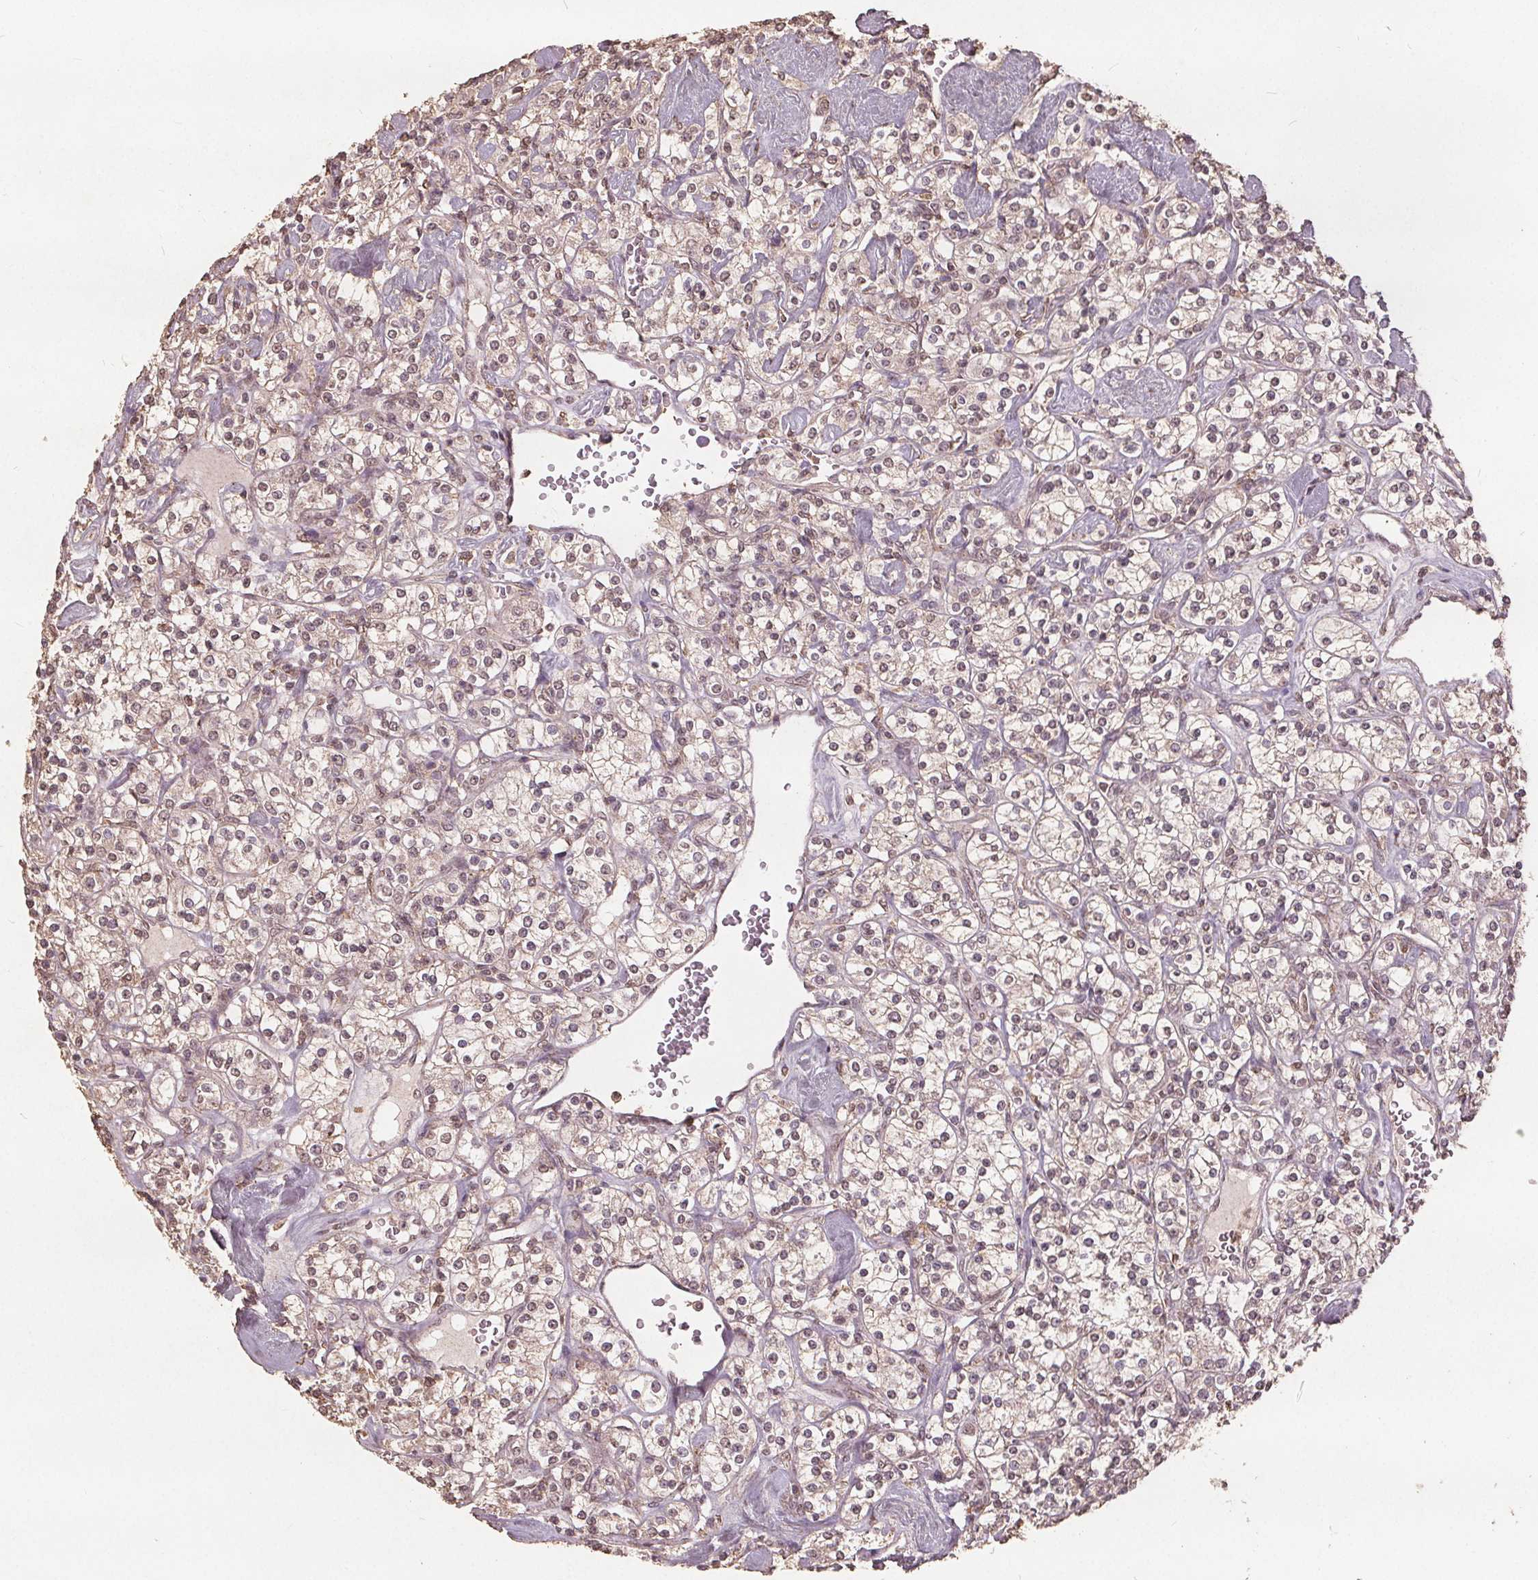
{"staining": {"intensity": "weak", "quantity": "25%-75%", "location": "nuclear"}, "tissue": "renal cancer", "cell_type": "Tumor cells", "image_type": "cancer", "snomed": [{"axis": "morphology", "description": "Adenocarcinoma, NOS"}, {"axis": "topography", "description": "Kidney"}], "caption": "This is an image of immunohistochemistry (IHC) staining of renal adenocarcinoma, which shows weak positivity in the nuclear of tumor cells.", "gene": "DSG3", "patient": {"sex": "male", "age": 77}}